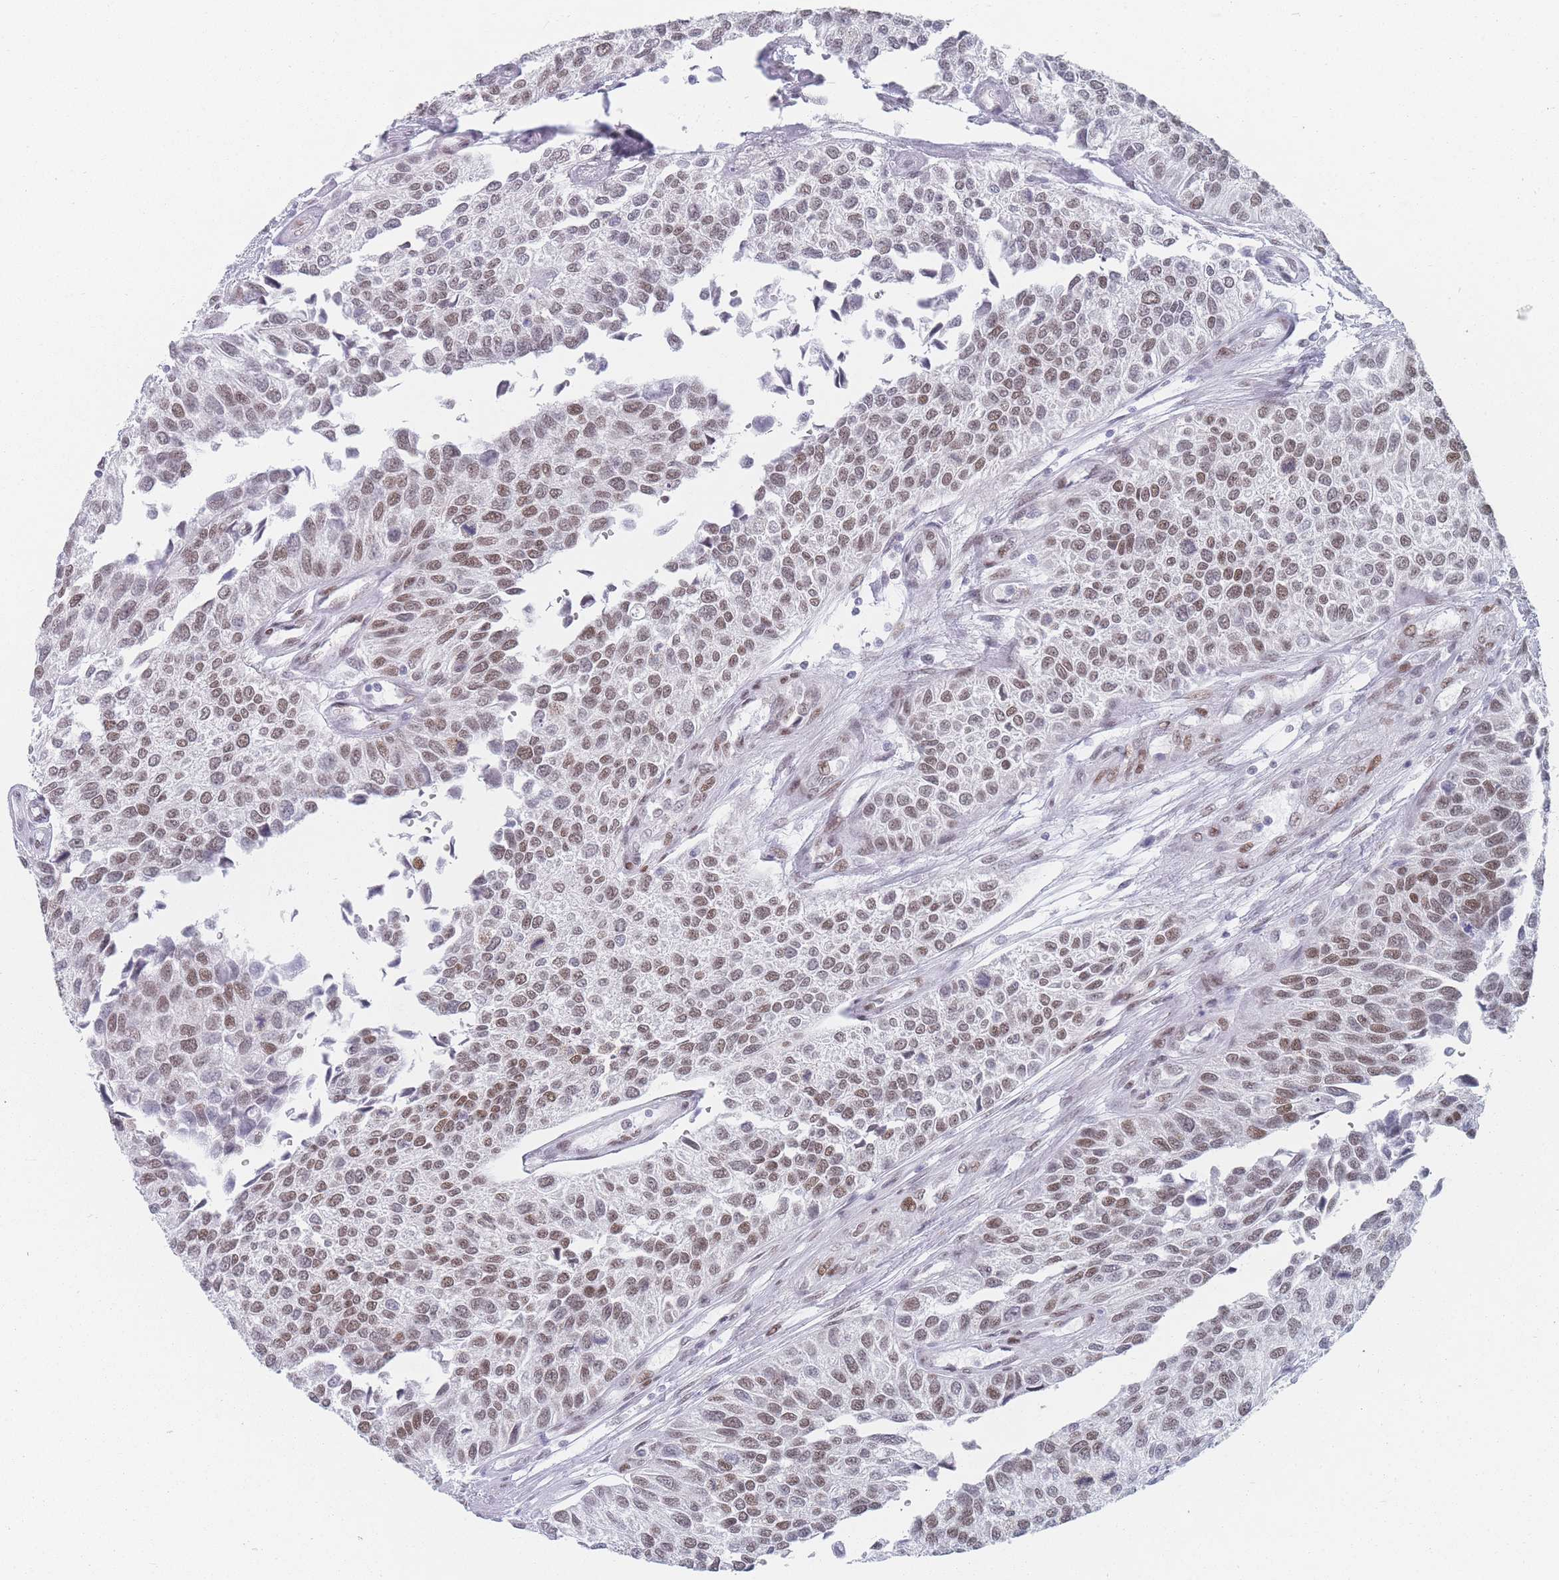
{"staining": {"intensity": "moderate", "quantity": "25%-75%", "location": "nuclear"}, "tissue": "urothelial cancer", "cell_type": "Tumor cells", "image_type": "cancer", "snomed": [{"axis": "morphology", "description": "Urothelial carcinoma, NOS"}, {"axis": "topography", "description": "Urinary bladder"}], "caption": "Moderate nuclear protein positivity is present in approximately 25%-75% of tumor cells in transitional cell carcinoma. (DAB IHC, brown staining for protein, blue staining for nuclei).", "gene": "SAFB2", "patient": {"sex": "male", "age": 55}}